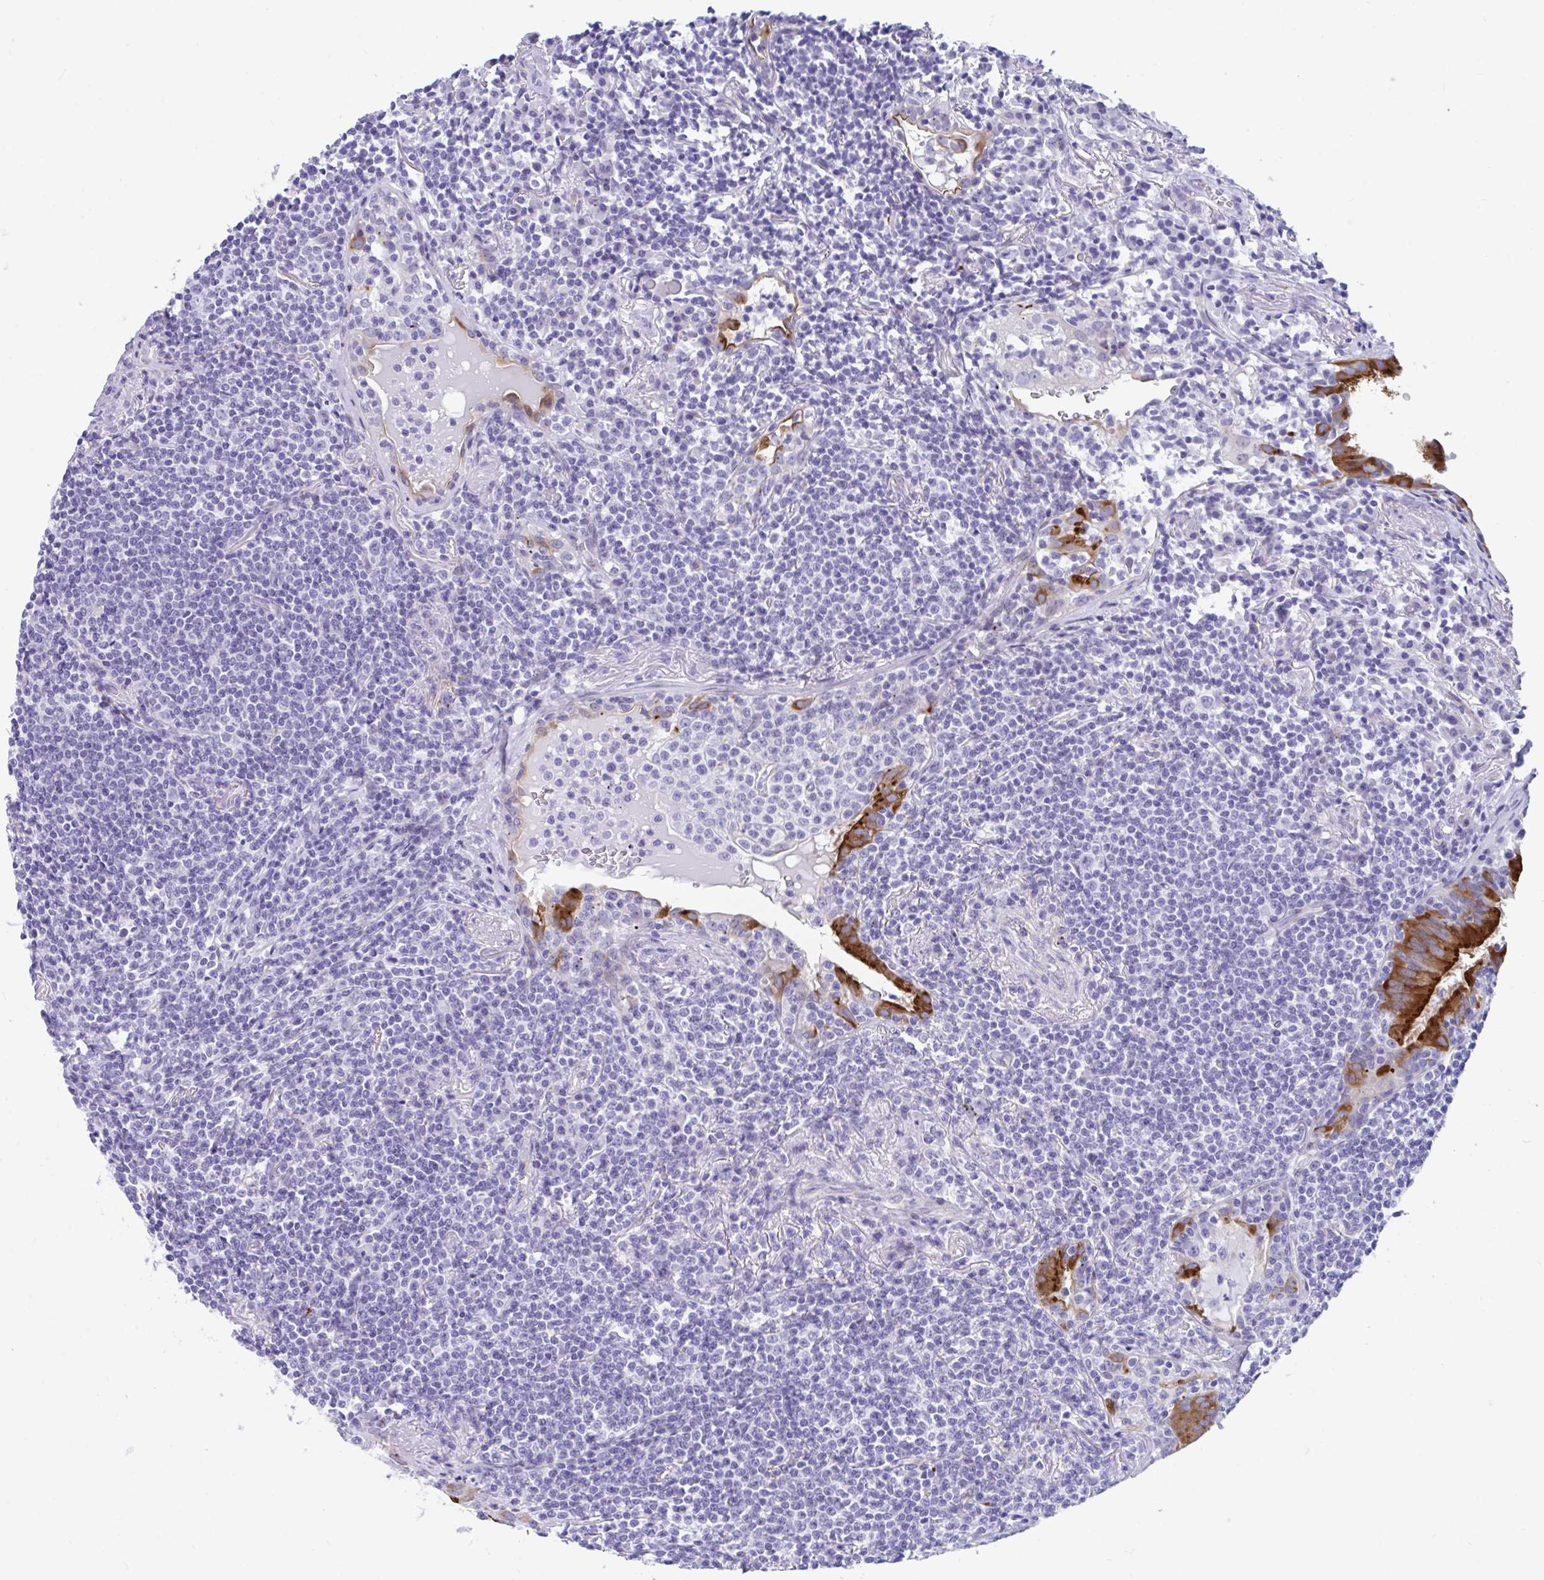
{"staining": {"intensity": "negative", "quantity": "none", "location": "none"}, "tissue": "lymphoma", "cell_type": "Tumor cells", "image_type": "cancer", "snomed": [{"axis": "morphology", "description": "Malignant lymphoma, non-Hodgkin's type, Low grade"}, {"axis": "topography", "description": "Lung"}], "caption": "DAB (3,3'-diaminobenzidine) immunohistochemical staining of human low-grade malignant lymphoma, non-Hodgkin's type demonstrates no significant staining in tumor cells. Brightfield microscopy of immunohistochemistry stained with DAB (3,3'-diaminobenzidine) (brown) and hematoxylin (blue), captured at high magnification.", "gene": "TTC30B", "patient": {"sex": "female", "age": 71}}